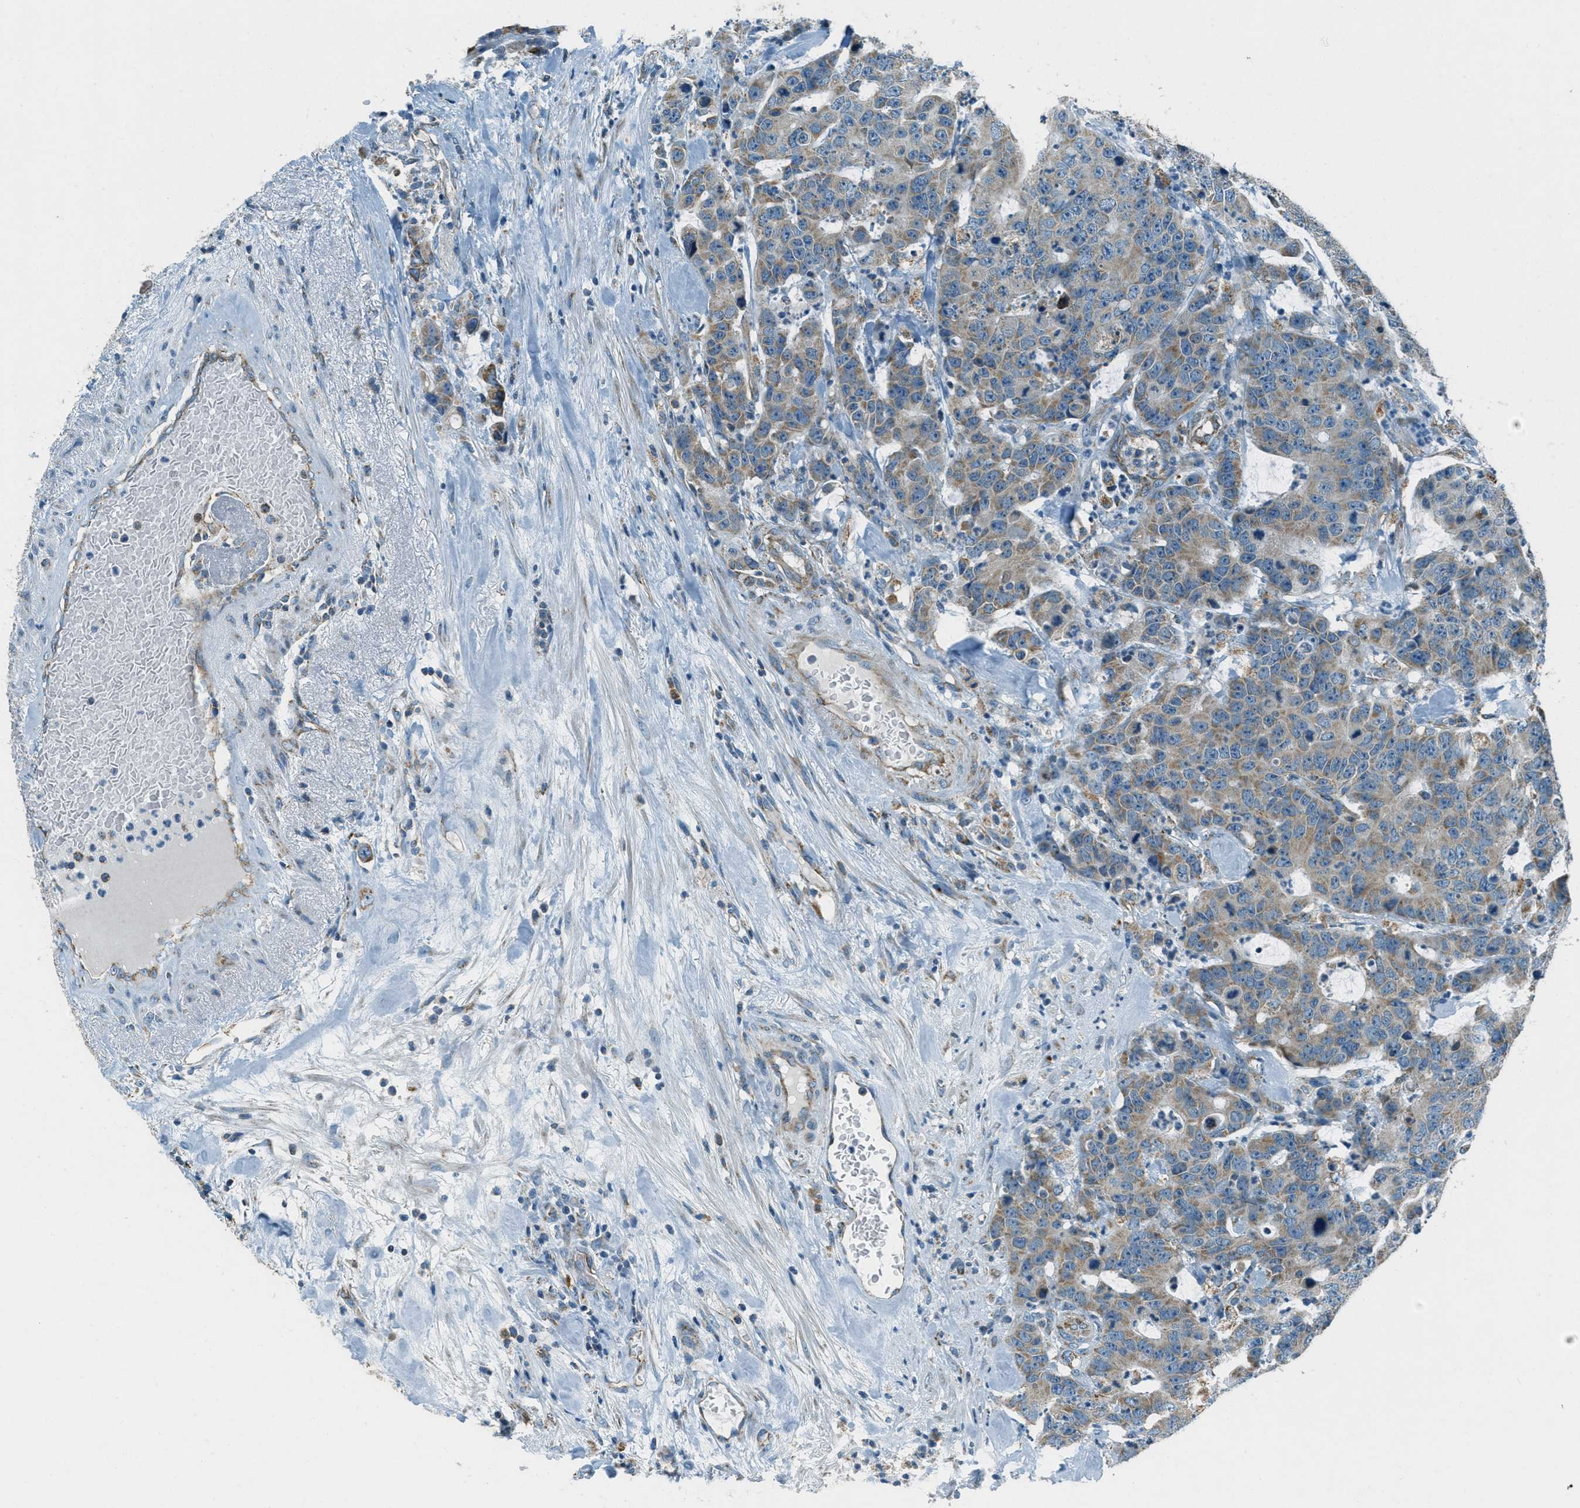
{"staining": {"intensity": "weak", "quantity": "25%-75%", "location": "cytoplasmic/membranous"}, "tissue": "colorectal cancer", "cell_type": "Tumor cells", "image_type": "cancer", "snomed": [{"axis": "morphology", "description": "Adenocarcinoma, NOS"}, {"axis": "topography", "description": "Colon"}], "caption": "Protein expression by immunohistochemistry demonstrates weak cytoplasmic/membranous positivity in approximately 25%-75% of tumor cells in colorectal cancer. The staining was performed using DAB (3,3'-diaminobenzidine), with brown indicating positive protein expression. Nuclei are stained blue with hematoxylin.", "gene": "CHST15", "patient": {"sex": "female", "age": 86}}